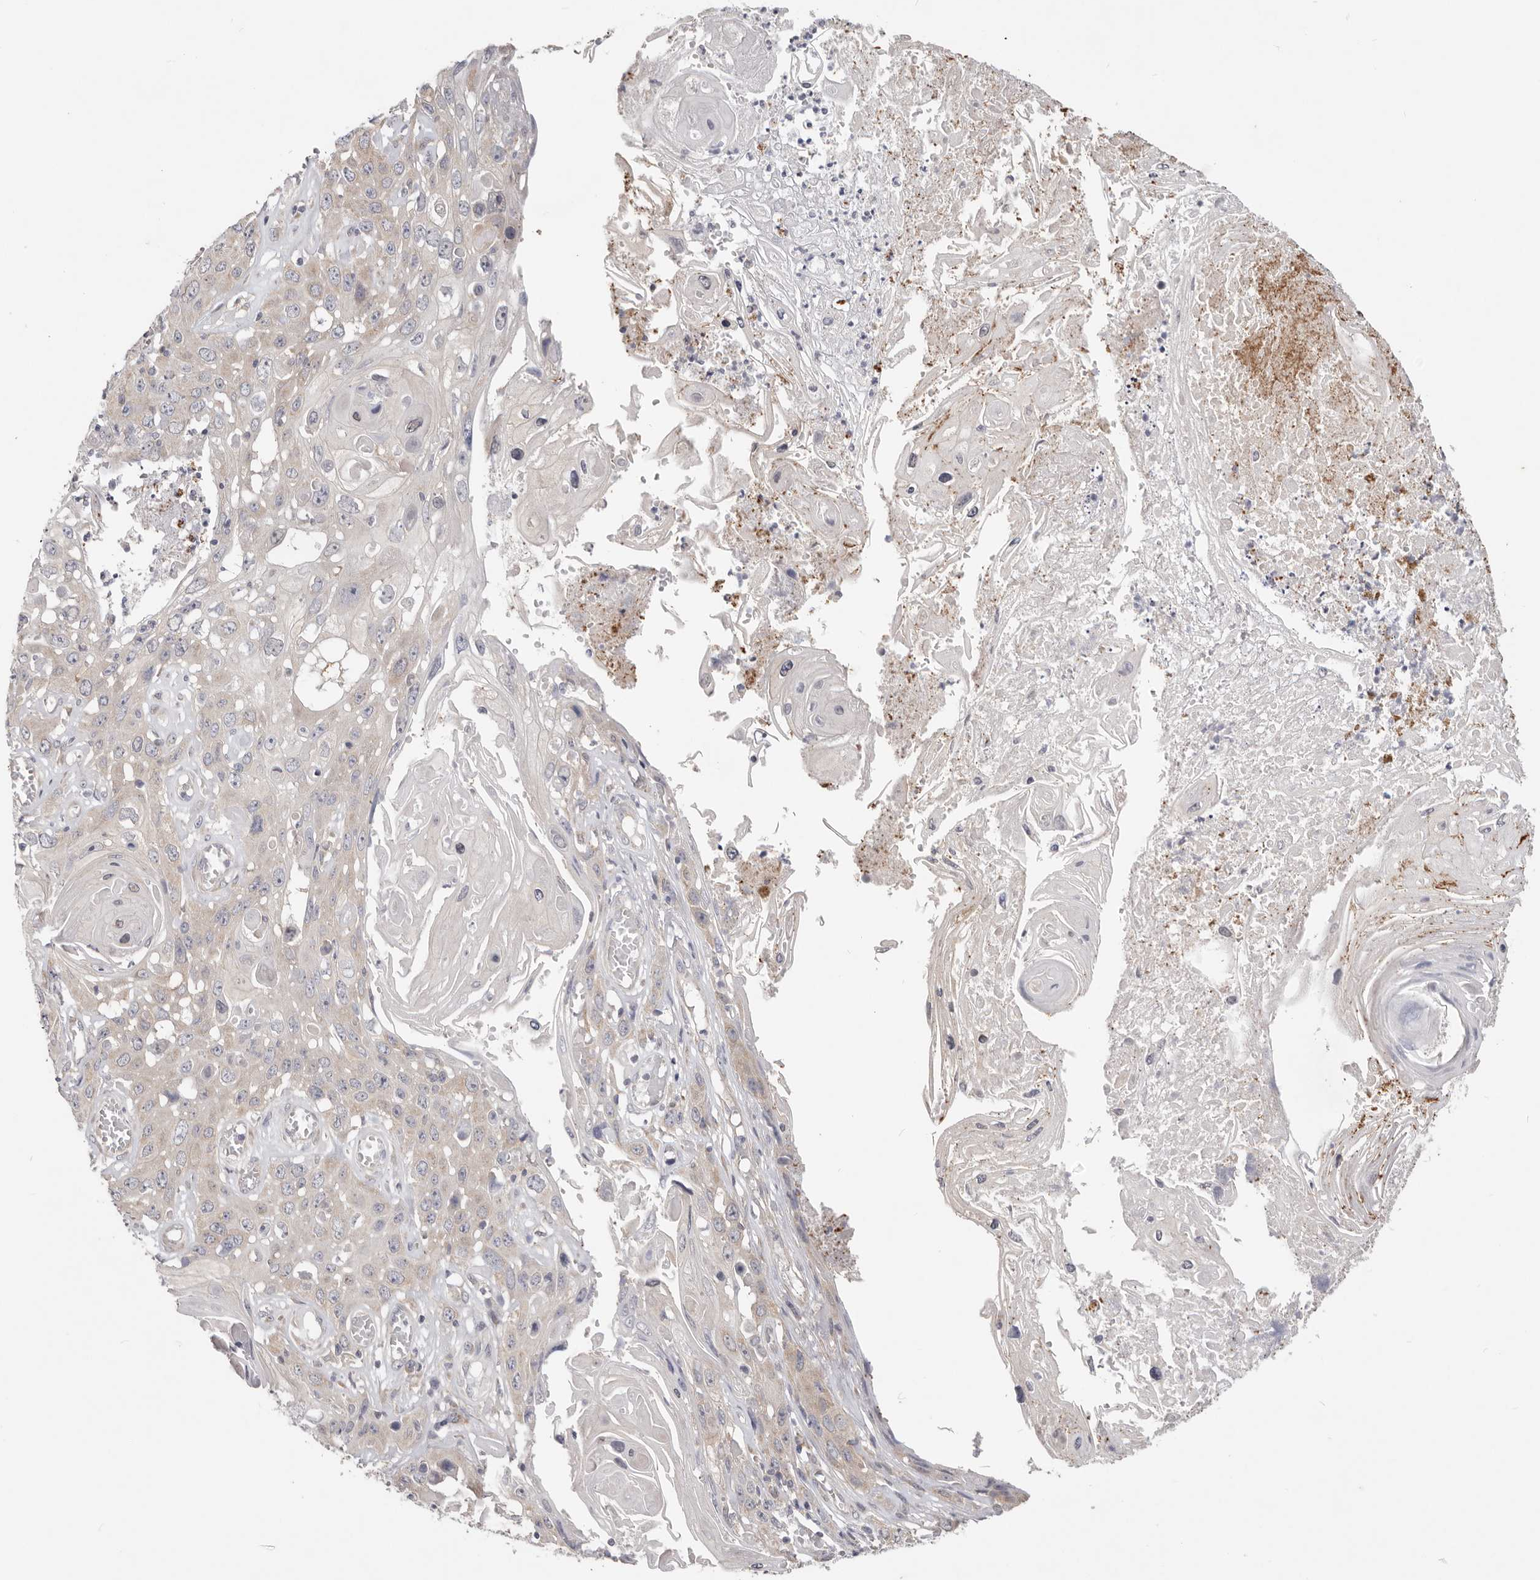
{"staining": {"intensity": "weak", "quantity": "<25%", "location": "cytoplasmic/membranous"}, "tissue": "skin cancer", "cell_type": "Tumor cells", "image_type": "cancer", "snomed": [{"axis": "morphology", "description": "Squamous cell carcinoma, NOS"}, {"axis": "topography", "description": "Skin"}], "caption": "DAB immunohistochemical staining of skin cancer displays no significant staining in tumor cells.", "gene": "WDR77", "patient": {"sex": "male", "age": 55}}